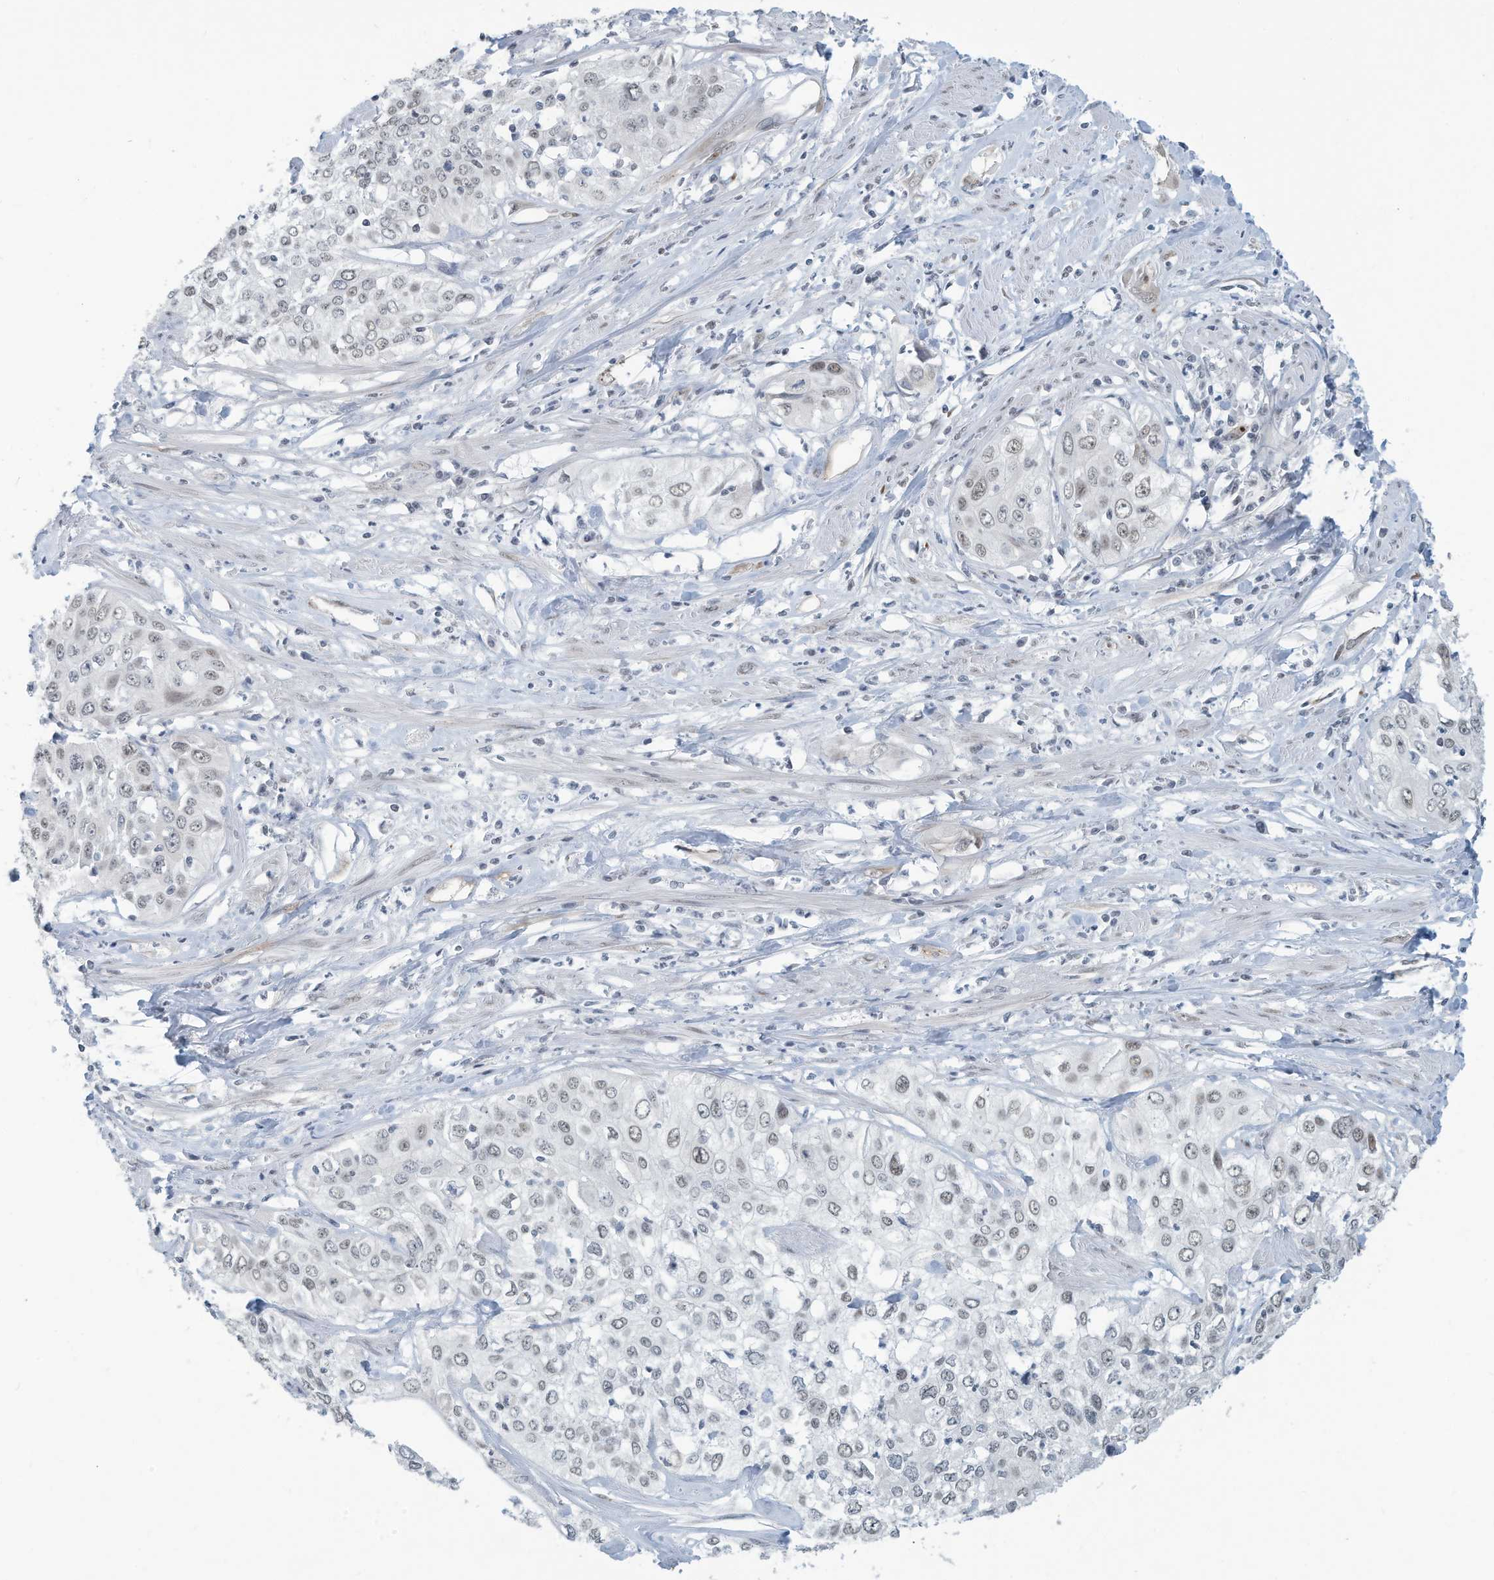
{"staining": {"intensity": "moderate", "quantity": "25%-75%", "location": "nuclear"}, "tissue": "cervical cancer", "cell_type": "Tumor cells", "image_type": "cancer", "snomed": [{"axis": "morphology", "description": "Squamous cell carcinoma, NOS"}, {"axis": "topography", "description": "Cervix"}], "caption": "This histopathology image exhibits immunohistochemistry staining of squamous cell carcinoma (cervical), with medium moderate nuclear positivity in approximately 25%-75% of tumor cells.", "gene": "SARNP", "patient": {"sex": "female", "age": 31}}